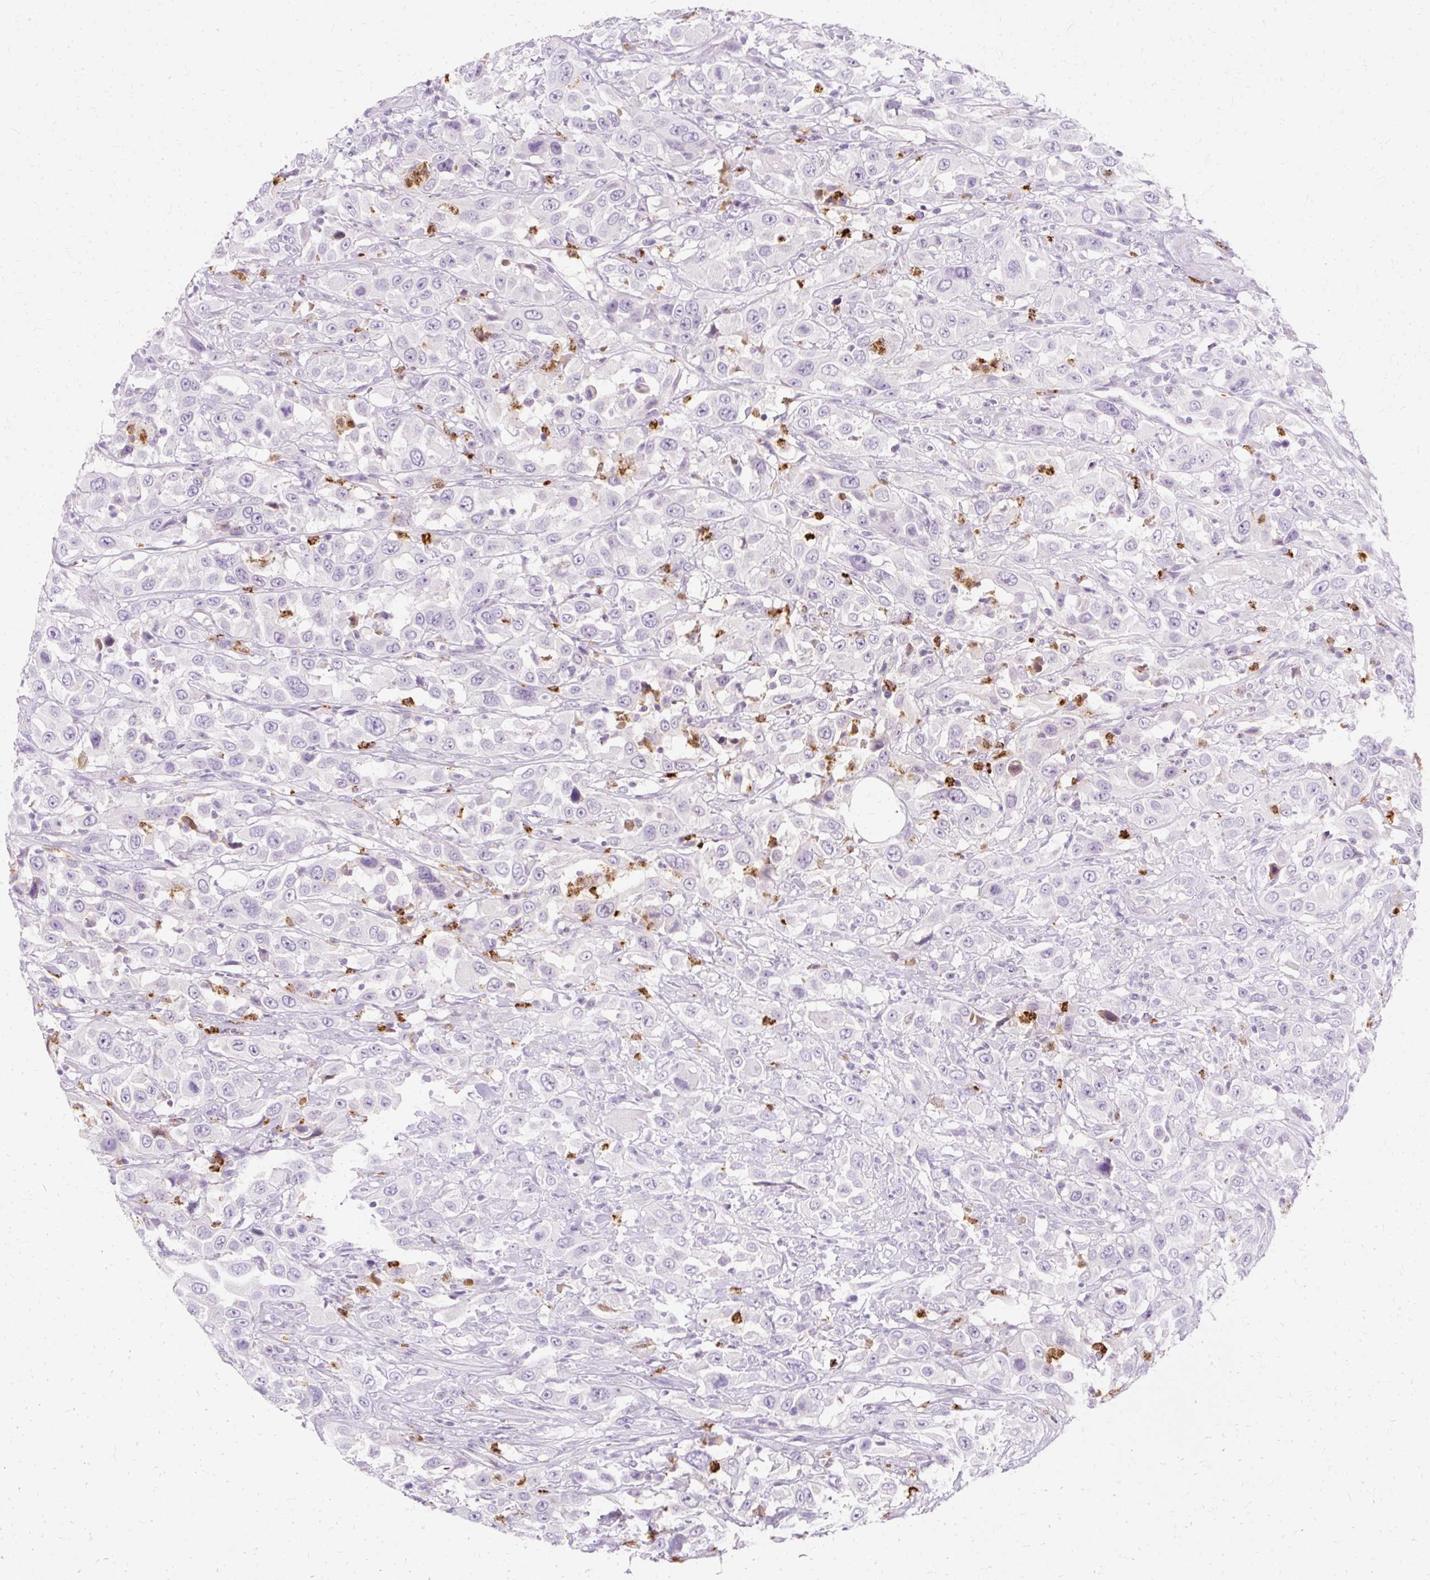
{"staining": {"intensity": "negative", "quantity": "none", "location": "none"}, "tissue": "urothelial cancer", "cell_type": "Tumor cells", "image_type": "cancer", "snomed": [{"axis": "morphology", "description": "Urothelial carcinoma, High grade"}, {"axis": "topography", "description": "Urinary bladder"}], "caption": "Photomicrograph shows no significant protein expression in tumor cells of urothelial cancer. Nuclei are stained in blue.", "gene": "DEFA1", "patient": {"sex": "male", "age": 61}}